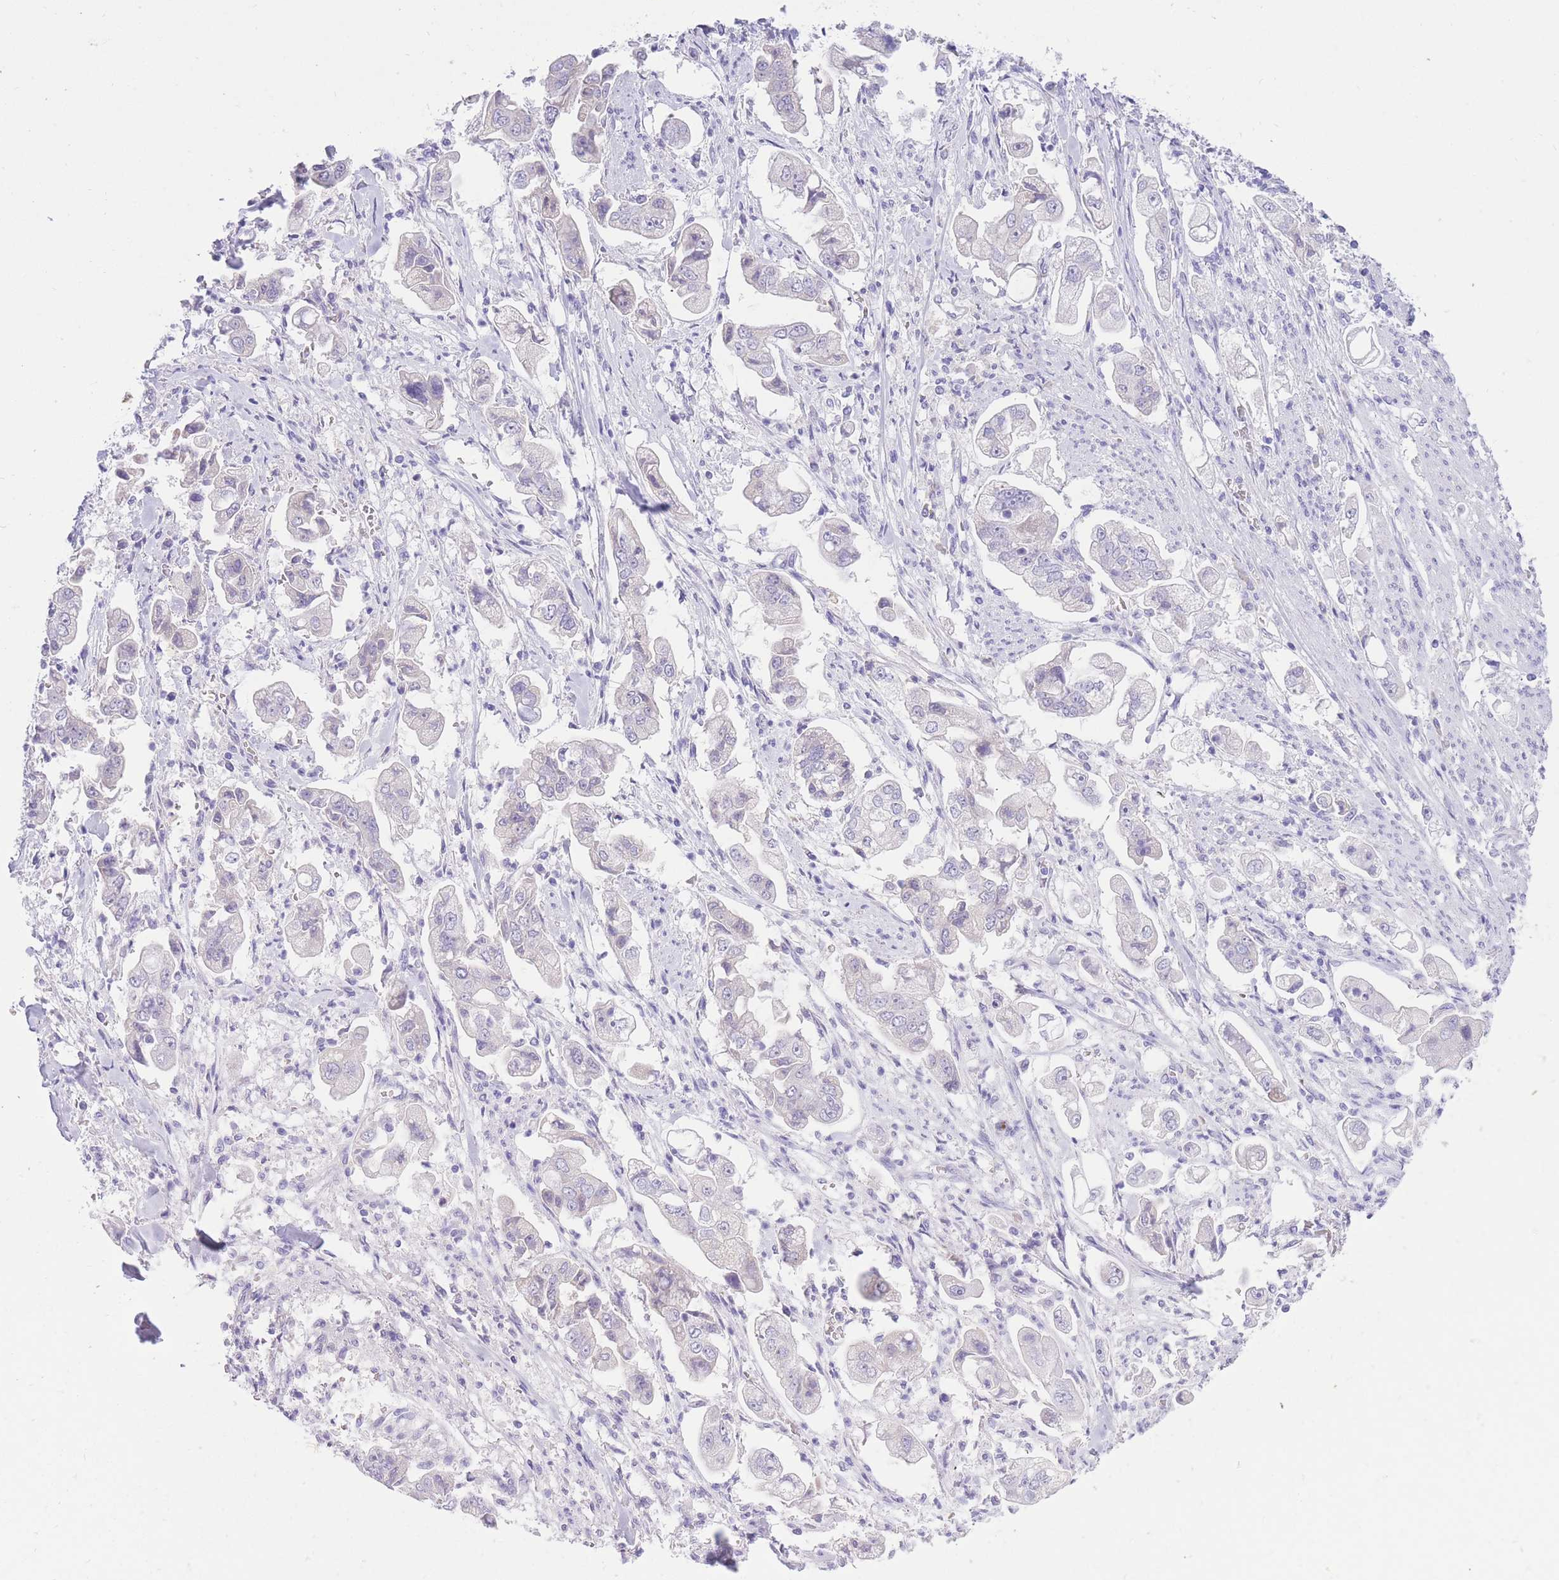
{"staining": {"intensity": "negative", "quantity": "none", "location": "none"}, "tissue": "stomach cancer", "cell_type": "Tumor cells", "image_type": "cancer", "snomed": [{"axis": "morphology", "description": "Adenocarcinoma, NOS"}, {"axis": "topography", "description": "Stomach"}], "caption": "Immunohistochemical staining of human stomach cancer (adenocarcinoma) displays no significant expression in tumor cells. (Immunohistochemistry, brightfield microscopy, high magnification).", "gene": "SSUH2", "patient": {"sex": "male", "age": 62}}